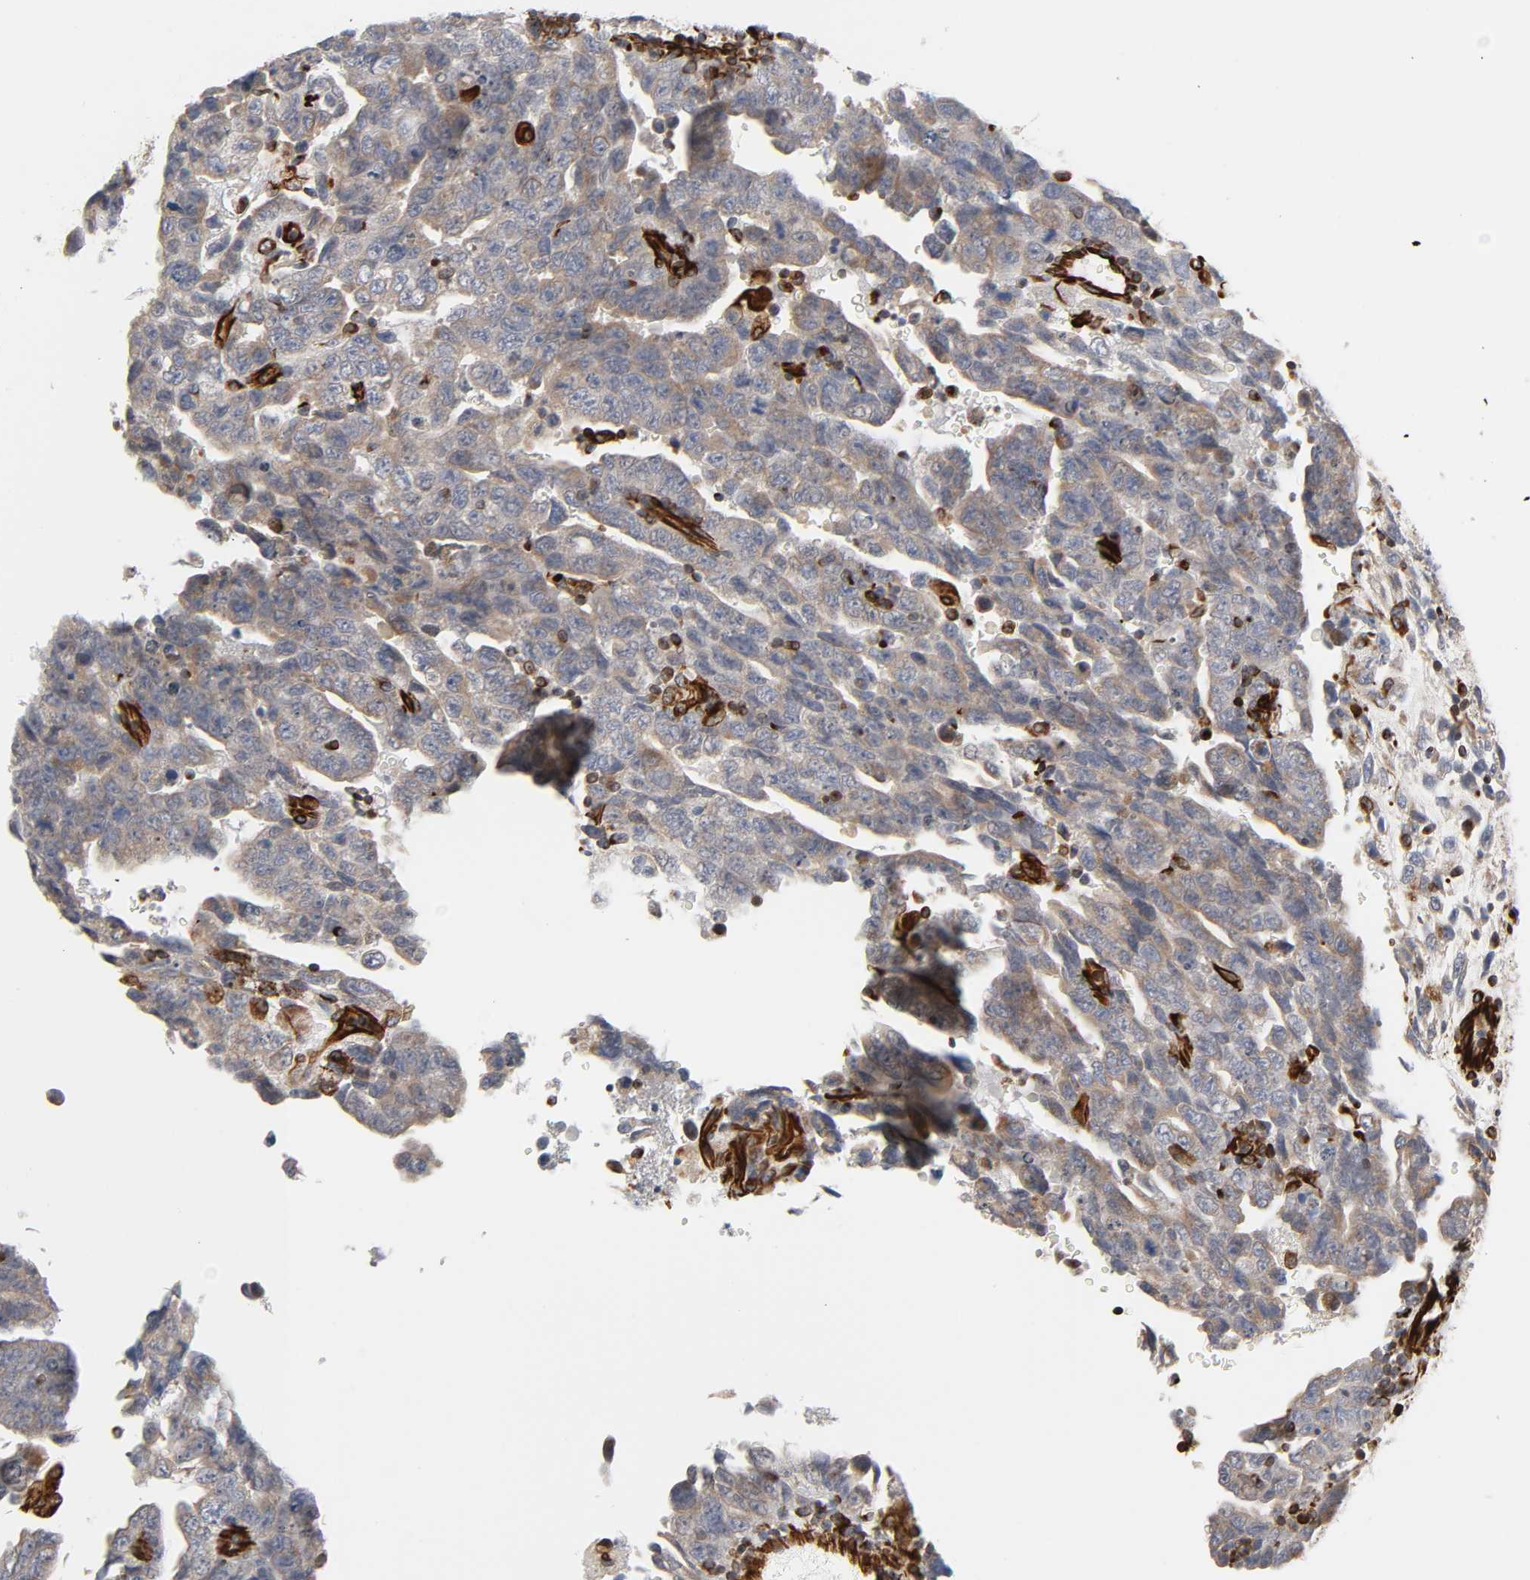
{"staining": {"intensity": "moderate", "quantity": ">75%", "location": "cytoplasmic/membranous"}, "tissue": "testis cancer", "cell_type": "Tumor cells", "image_type": "cancer", "snomed": [{"axis": "morphology", "description": "Carcinoma, Embryonal, NOS"}, {"axis": "topography", "description": "Testis"}], "caption": "Immunohistochemistry (IHC) (DAB) staining of human testis embryonal carcinoma shows moderate cytoplasmic/membranous protein staining in approximately >75% of tumor cells.", "gene": "FAM118A", "patient": {"sex": "male", "age": 28}}